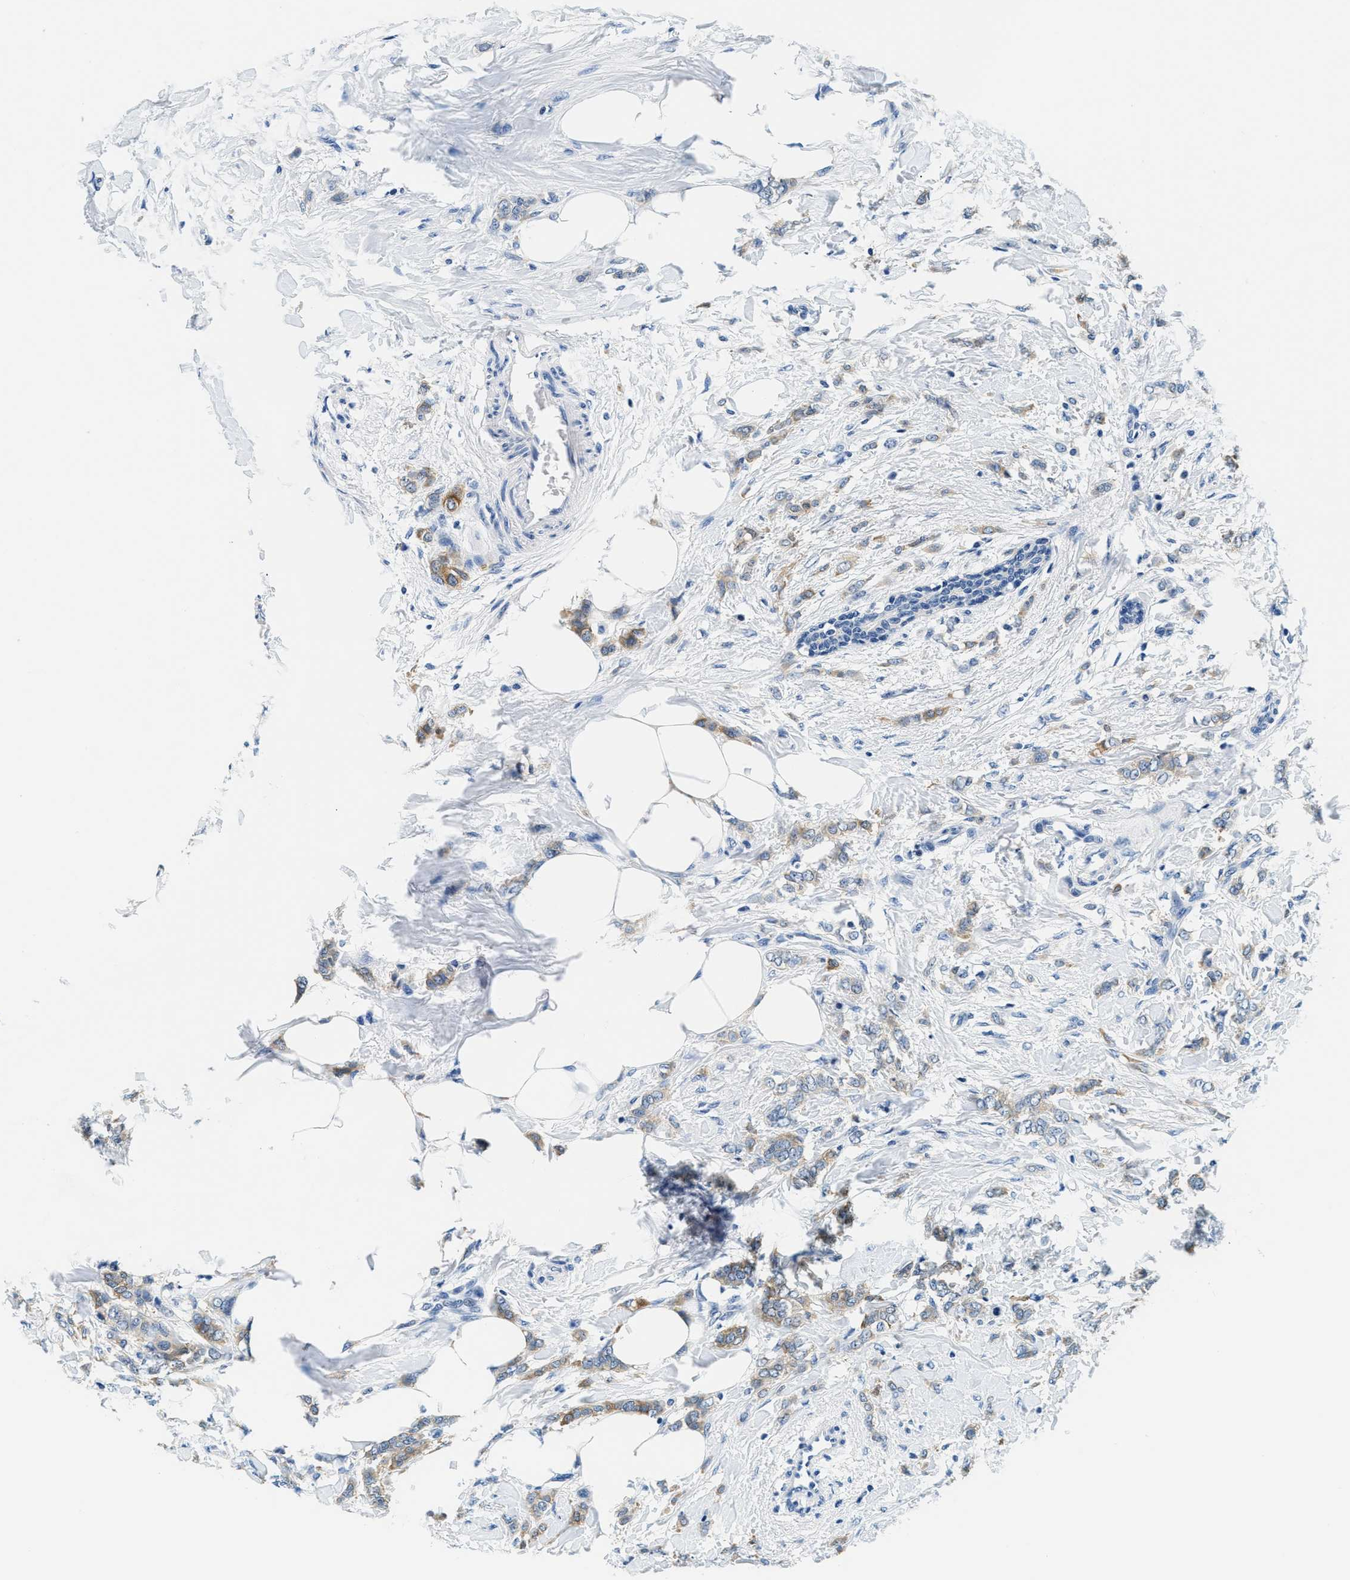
{"staining": {"intensity": "weak", "quantity": "25%-75%", "location": "cytoplasmic/membranous"}, "tissue": "breast cancer", "cell_type": "Tumor cells", "image_type": "cancer", "snomed": [{"axis": "morphology", "description": "Lobular carcinoma, in situ"}, {"axis": "morphology", "description": "Lobular carcinoma"}, {"axis": "topography", "description": "Breast"}], "caption": "Immunohistochemistry (IHC) staining of lobular carcinoma in situ (breast), which shows low levels of weak cytoplasmic/membranous staining in approximately 25%-75% of tumor cells indicating weak cytoplasmic/membranous protein expression. The staining was performed using DAB (brown) for protein detection and nuclei were counterstained in hematoxylin (blue).", "gene": "GSTM3", "patient": {"sex": "female", "age": 41}}